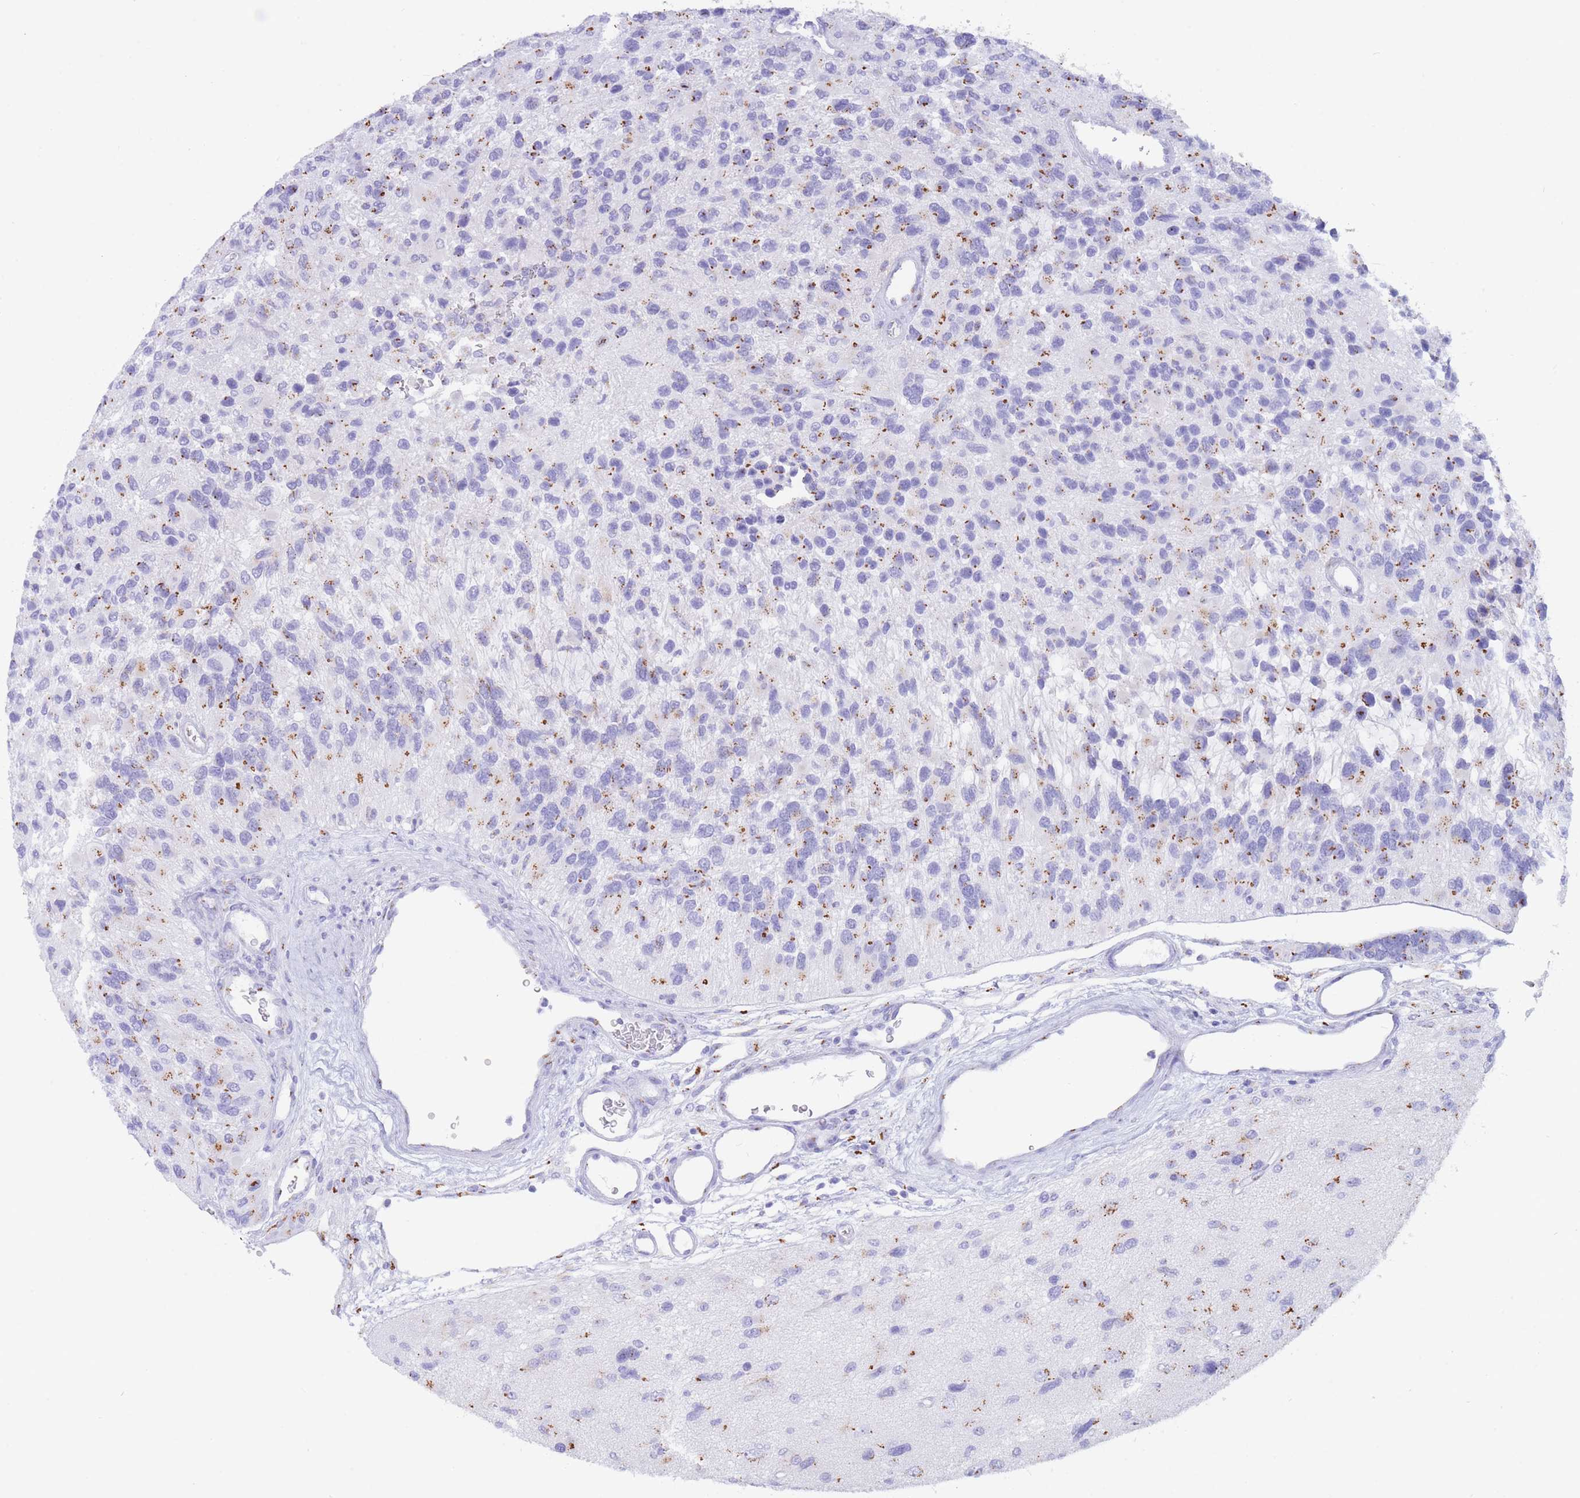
{"staining": {"intensity": "strong", "quantity": "25%-75%", "location": "cytoplasmic/membranous"}, "tissue": "glioma", "cell_type": "Tumor cells", "image_type": "cancer", "snomed": [{"axis": "morphology", "description": "Glioma, malignant, High grade"}, {"axis": "topography", "description": "Brain"}], "caption": "Strong cytoplasmic/membranous protein staining is seen in about 25%-75% of tumor cells in malignant high-grade glioma.", "gene": "FAM3C", "patient": {"sex": "male", "age": 77}}